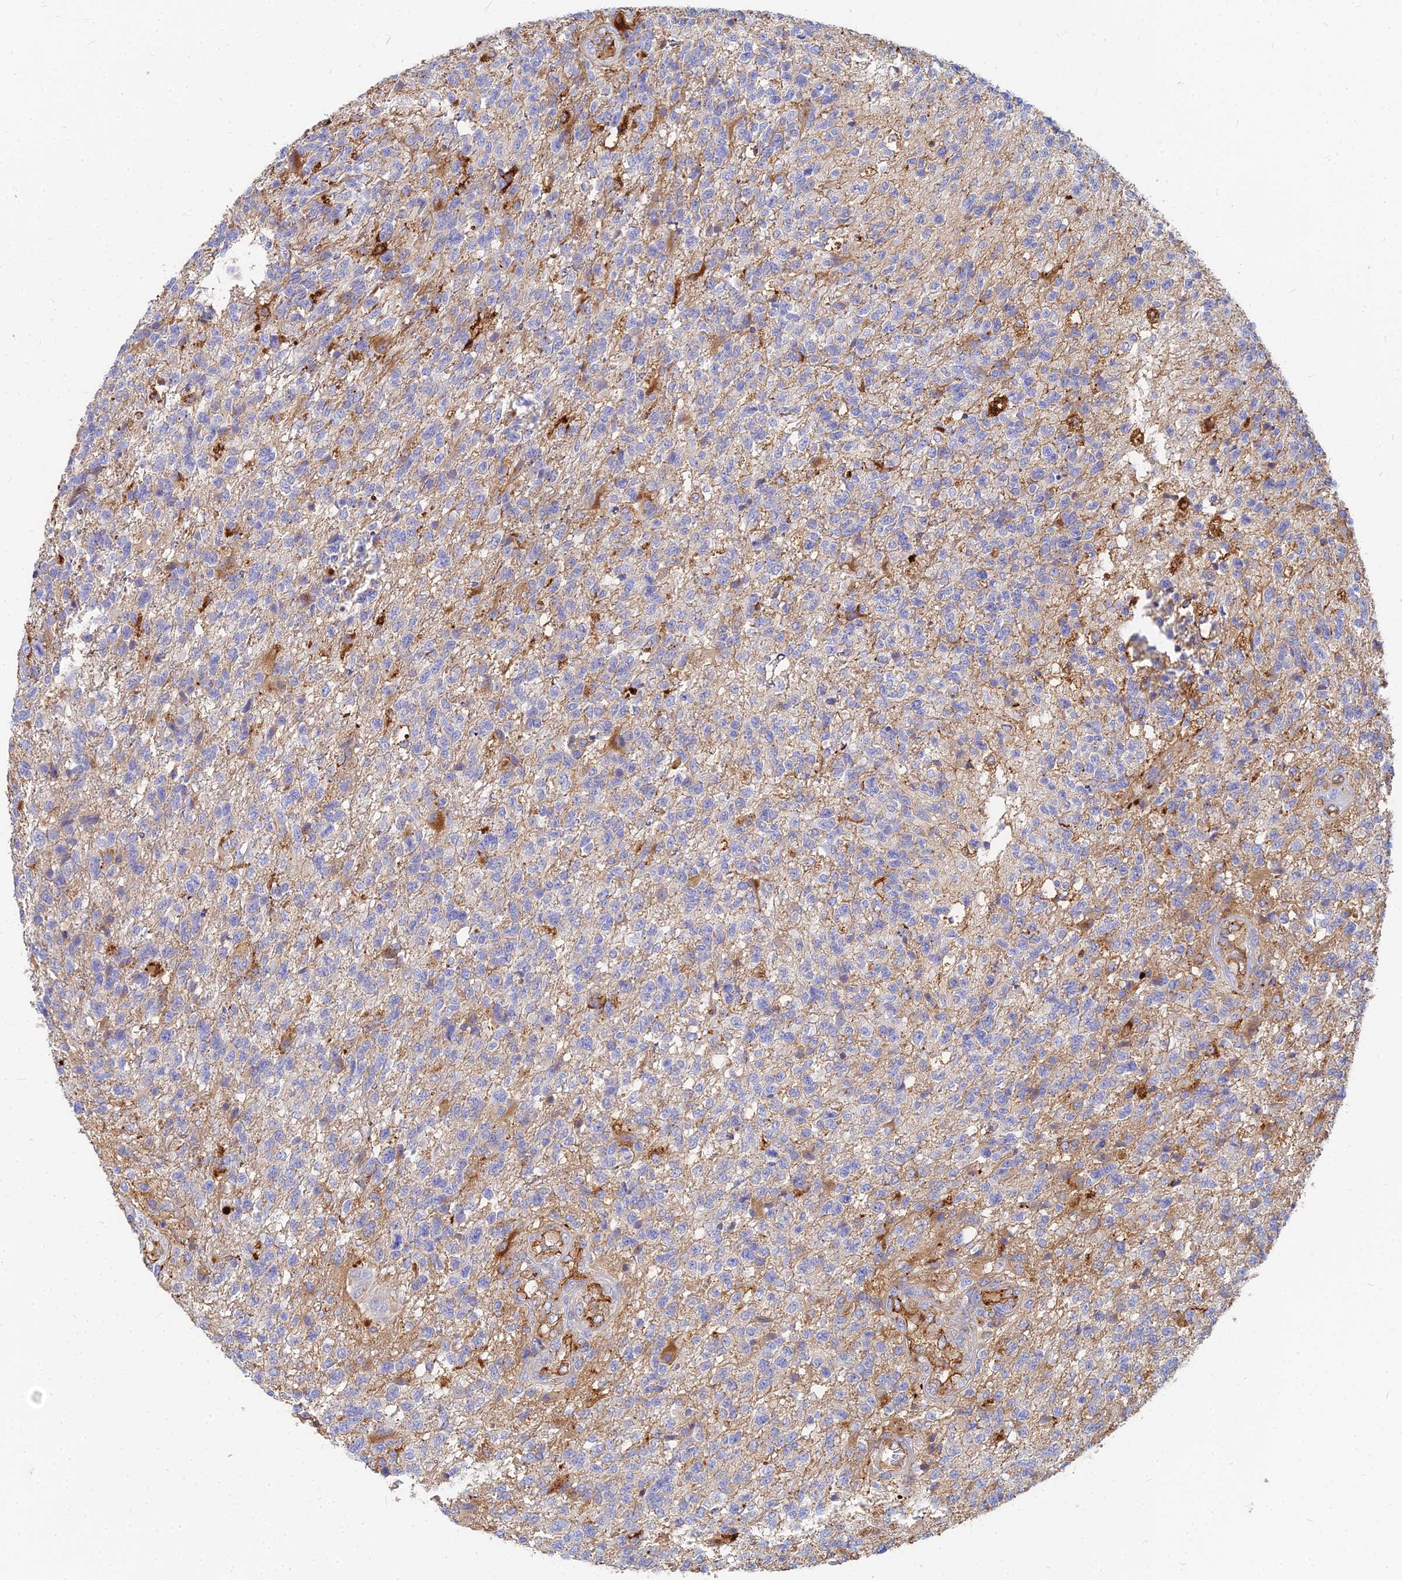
{"staining": {"intensity": "negative", "quantity": "none", "location": "none"}, "tissue": "glioma", "cell_type": "Tumor cells", "image_type": "cancer", "snomed": [{"axis": "morphology", "description": "Glioma, malignant, High grade"}, {"axis": "topography", "description": "Brain"}], "caption": "Immunohistochemistry photomicrograph of neoplastic tissue: glioma stained with DAB exhibits no significant protein expression in tumor cells.", "gene": "VAT1", "patient": {"sex": "male", "age": 56}}